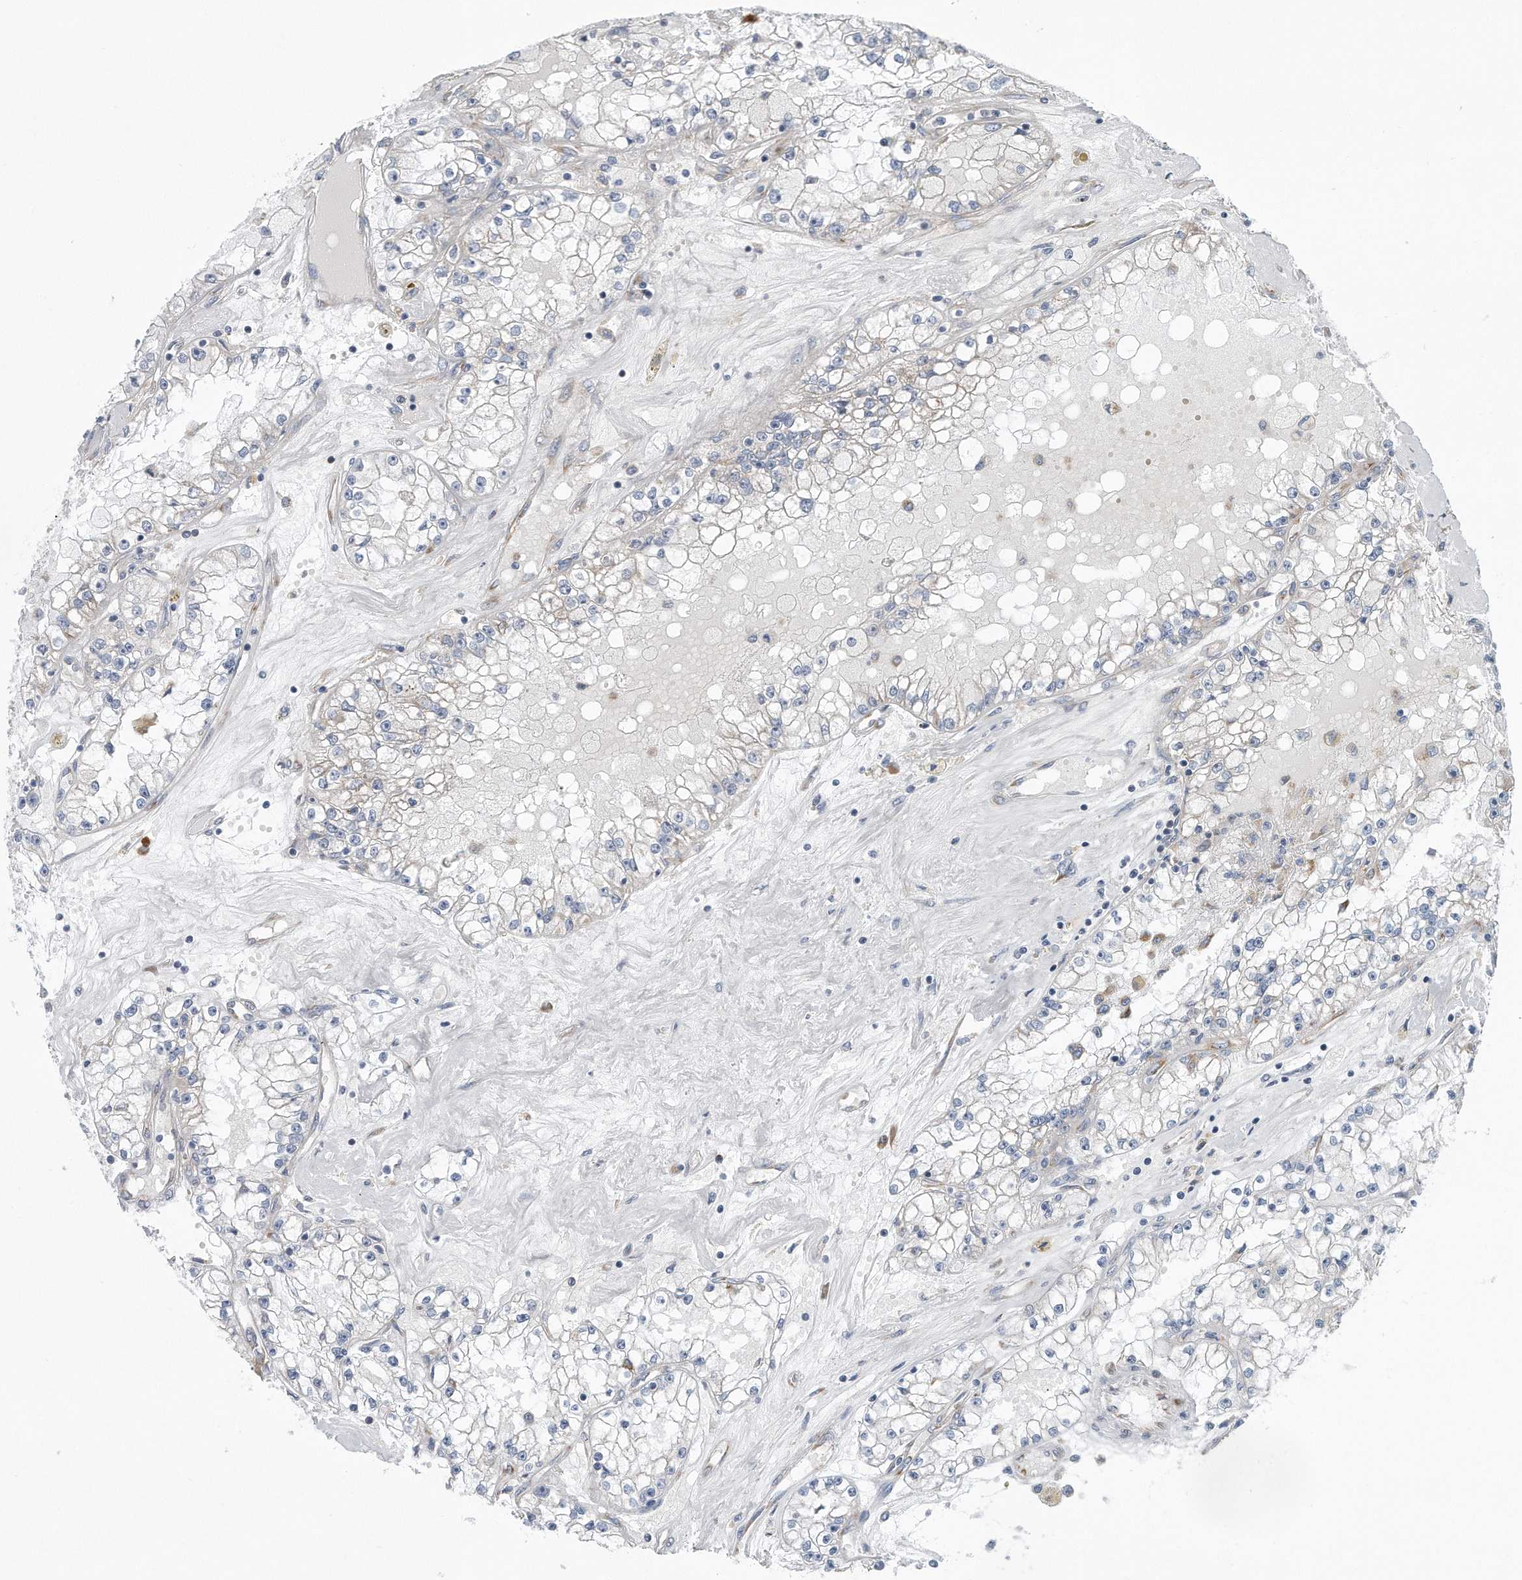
{"staining": {"intensity": "negative", "quantity": "none", "location": "none"}, "tissue": "renal cancer", "cell_type": "Tumor cells", "image_type": "cancer", "snomed": [{"axis": "morphology", "description": "Adenocarcinoma, NOS"}, {"axis": "topography", "description": "Kidney"}], "caption": "This is an IHC photomicrograph of human renal adenocarcinoma. There is no positivity in tumor cells.", "gene": "RPL26L1", "patient": {"sex": "male", "age": 56}}